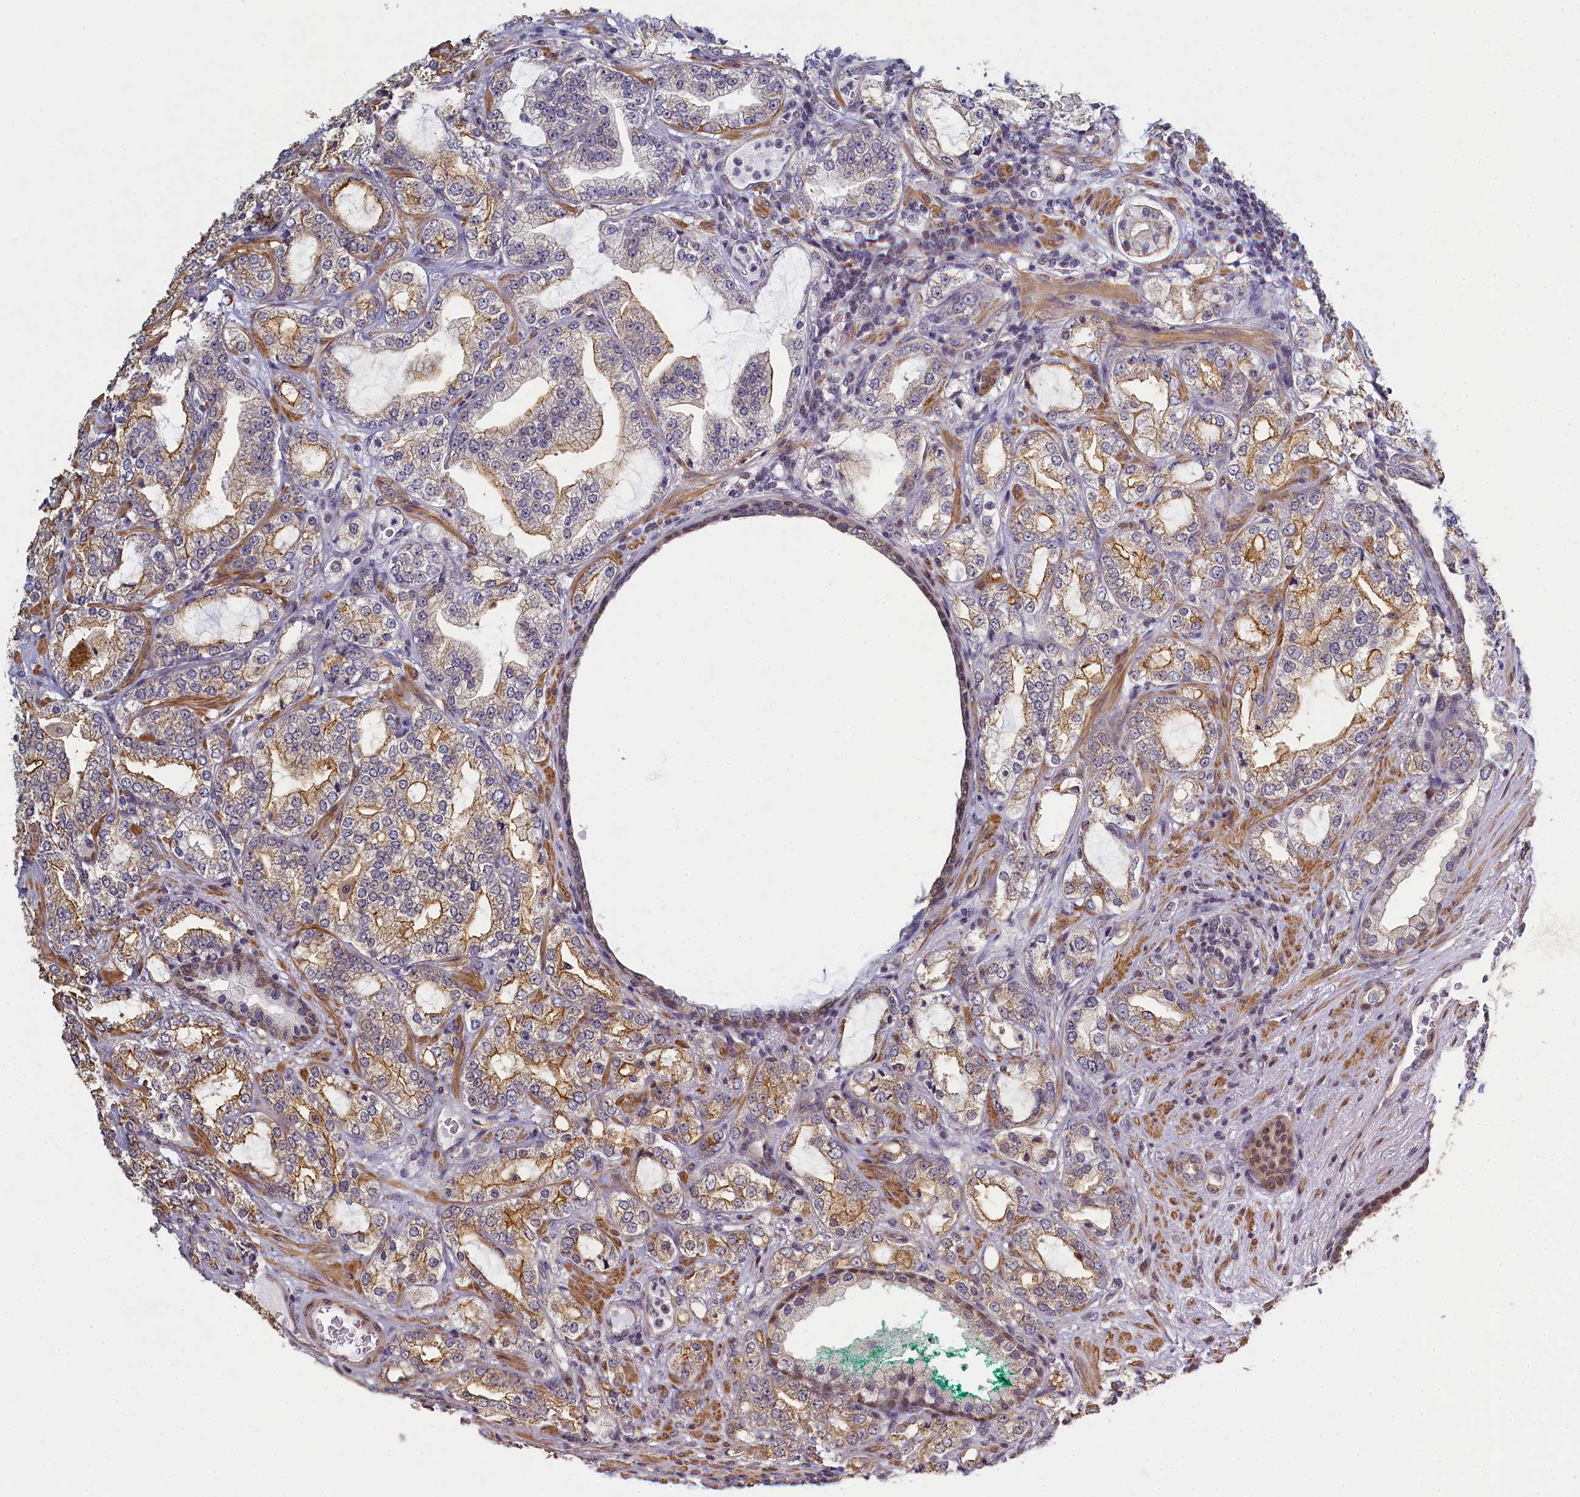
{"staining": {"intensity": "moderate", "quantity": "25%-75%", "location": "cytoplasmic/membranous"}, "tissue": "prostate cancer", "cell_type": "Tumor cells", "image_type": "cancer", "snomed": [{"axis": "morphology", "description": "Adenocarcinoma, High grade"}, {"axis": "topography", "description": "Prostate"}], "caption": "Immunohistochemistry staining of prostate adenocarcinoma (high-grade), which demonstrates medium levels of moderate cytoplasmic/membranous staining in approximately 25%-75% of tumor cells indicating moderate cytoplasmic/membranous protein staining. The staining was performed using DAB (brown) for protein detection and nuclei were counterstained in hematoxylin (blue).", "gene": "DIXDC1", "patient": {"sex": "male", "age": 64}}